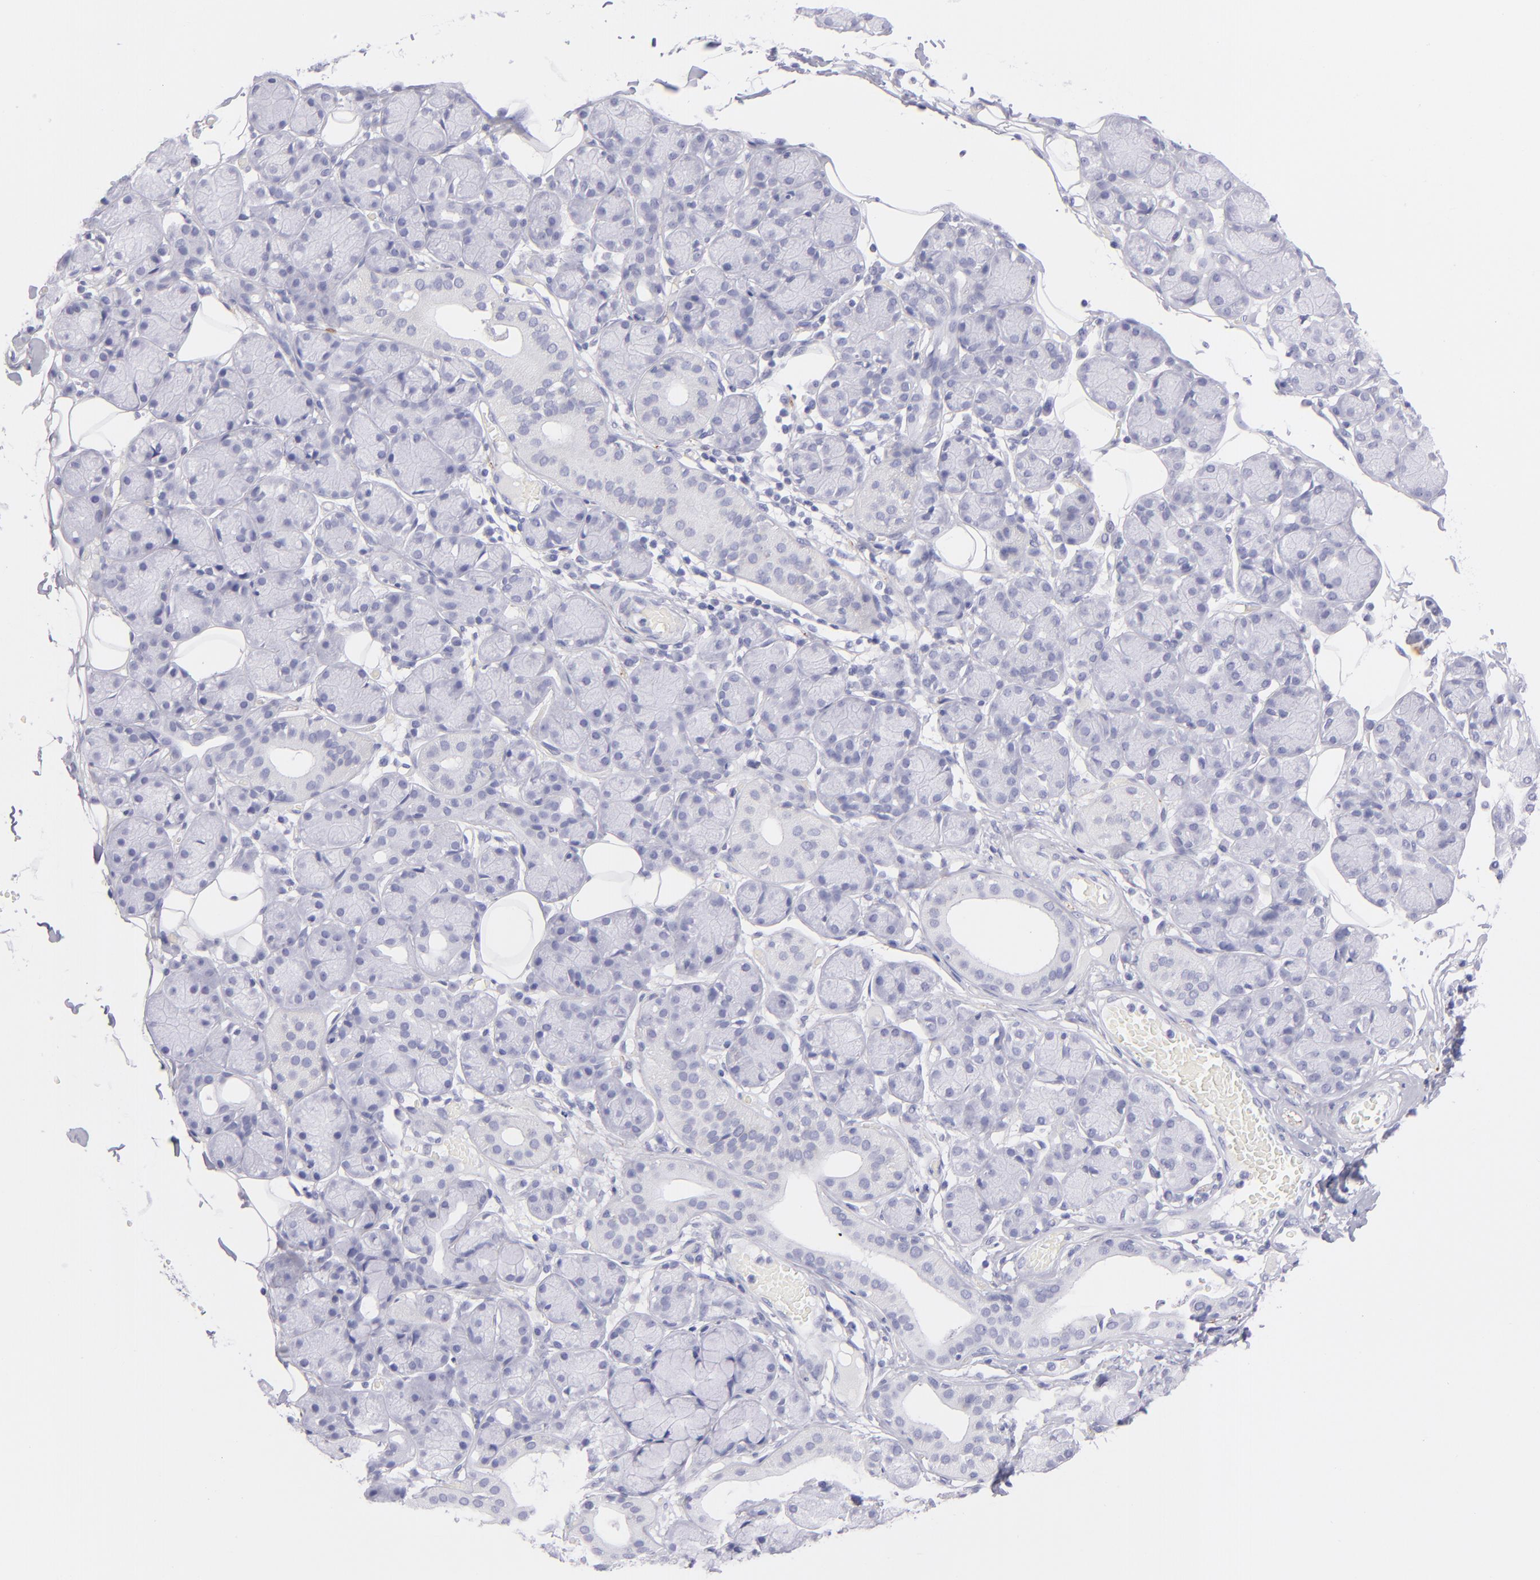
{"staining": {"intensity": "negative", "quantity": "none", "location": "none"}, "tissue": "salivary gland", "cell_type": "Glandular cells", "image_type": "normal", "snomed": [{"axis": "morphology", "description": "Normal tissue, NOS"}, {"axis": "topography", "description": "Salivary gland"}], "caption": "A high-resolution micrograph shows immunohistochemistry staining of normal salivary gland, which demonstrates no significant positivity in glandular cells.", "gene": "PRPH", "patient": {"sex": "male", "age": 54}}